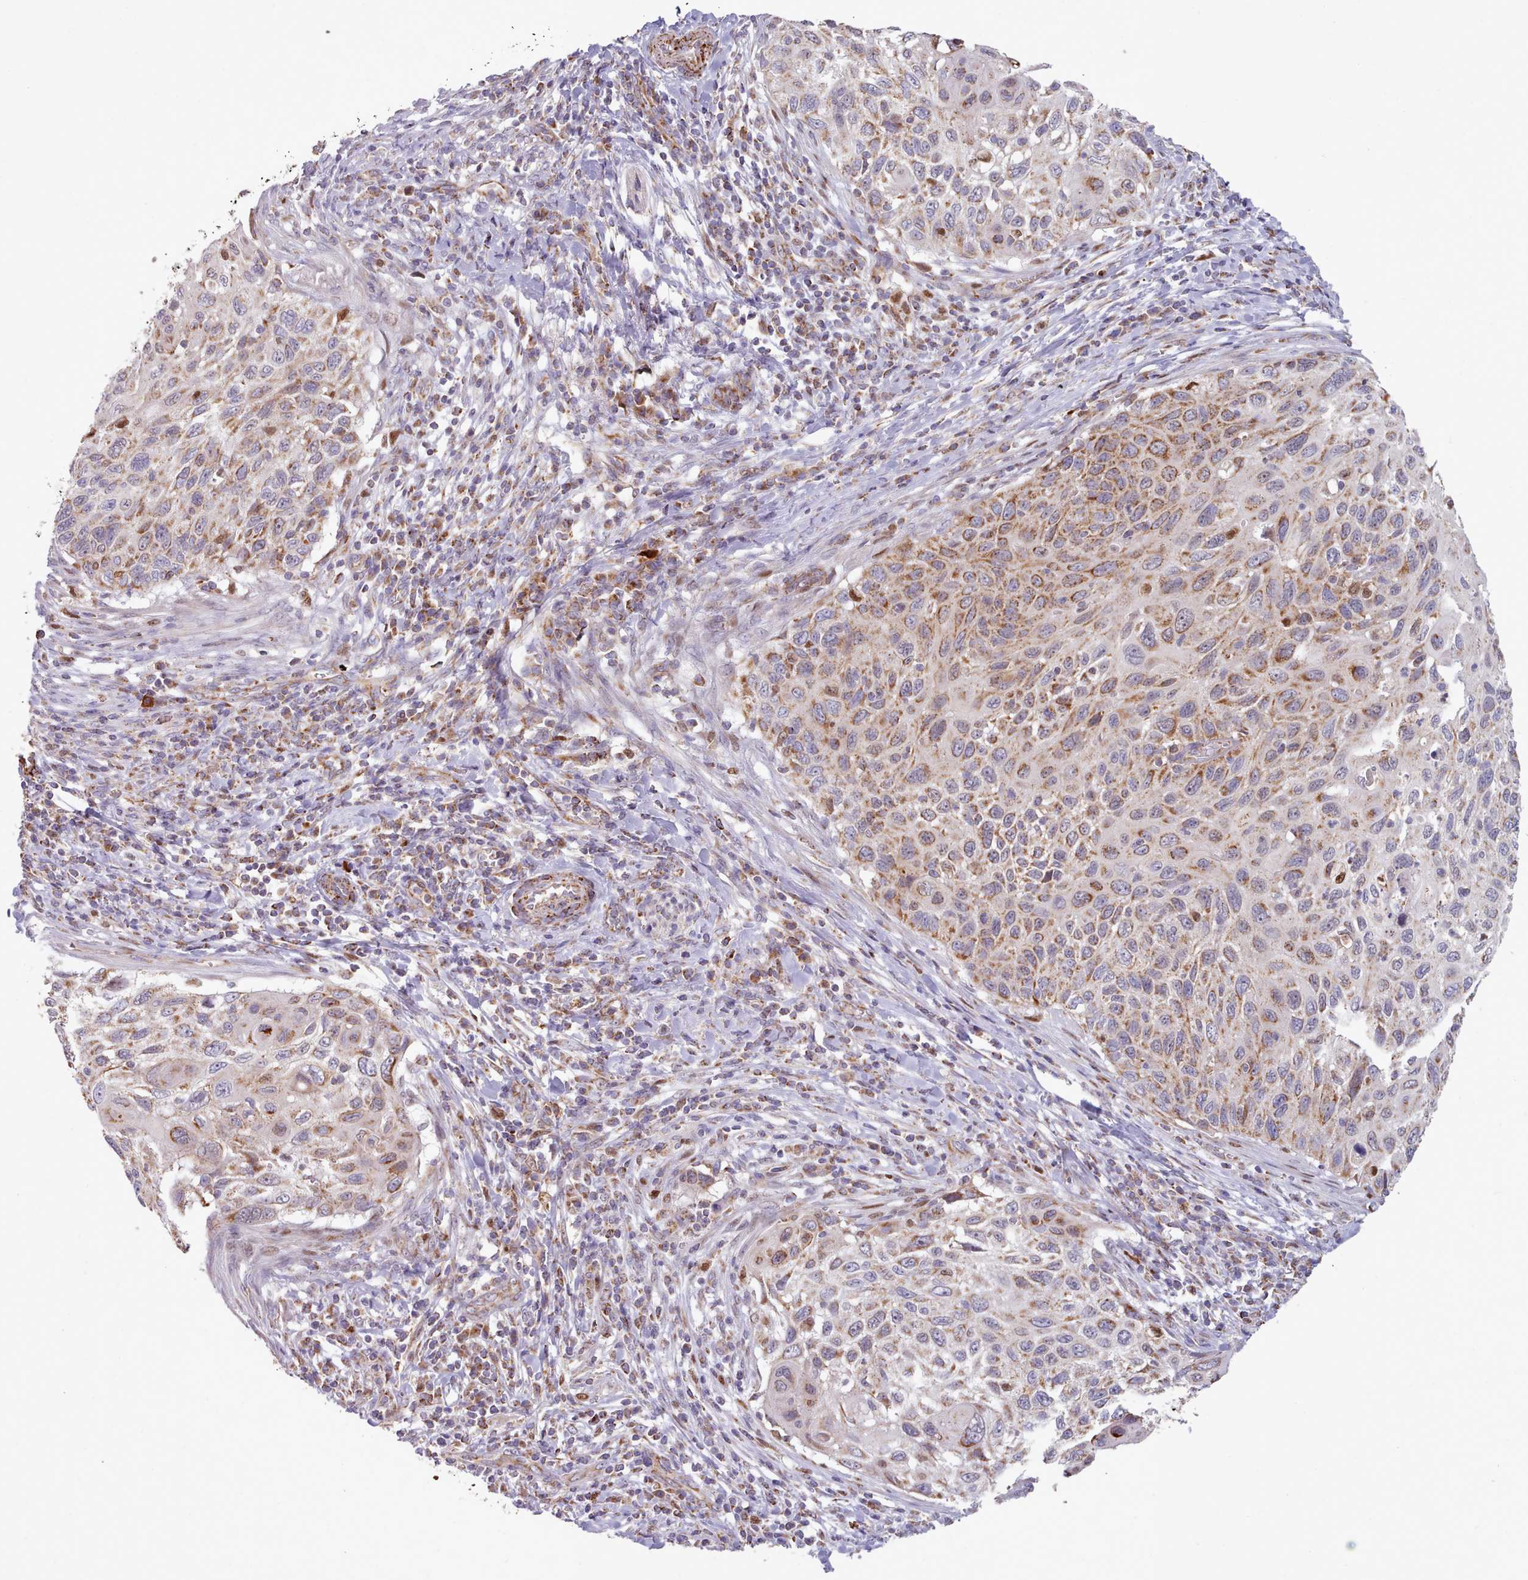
{"staining": {"intensity": "moderate", "quantity": "25%-75%", "location": "cytoplasmic/membranous"}, "tissue": "cervical cancer", "cell_type": "Tumor cells", "image_type": "cancer", "snomed": [{"axis": "morphology", "description": "Squamous cell carcinoma, NOS"}, {"axis": "topography", "description": "Cervix"}], "caption": "Human cervical squamous cell carcinoma stained with a protein marker shows moderate staining in tumor cells.", "gene": "HSDL2", "patient": {"sex": "female", "age": 70}}